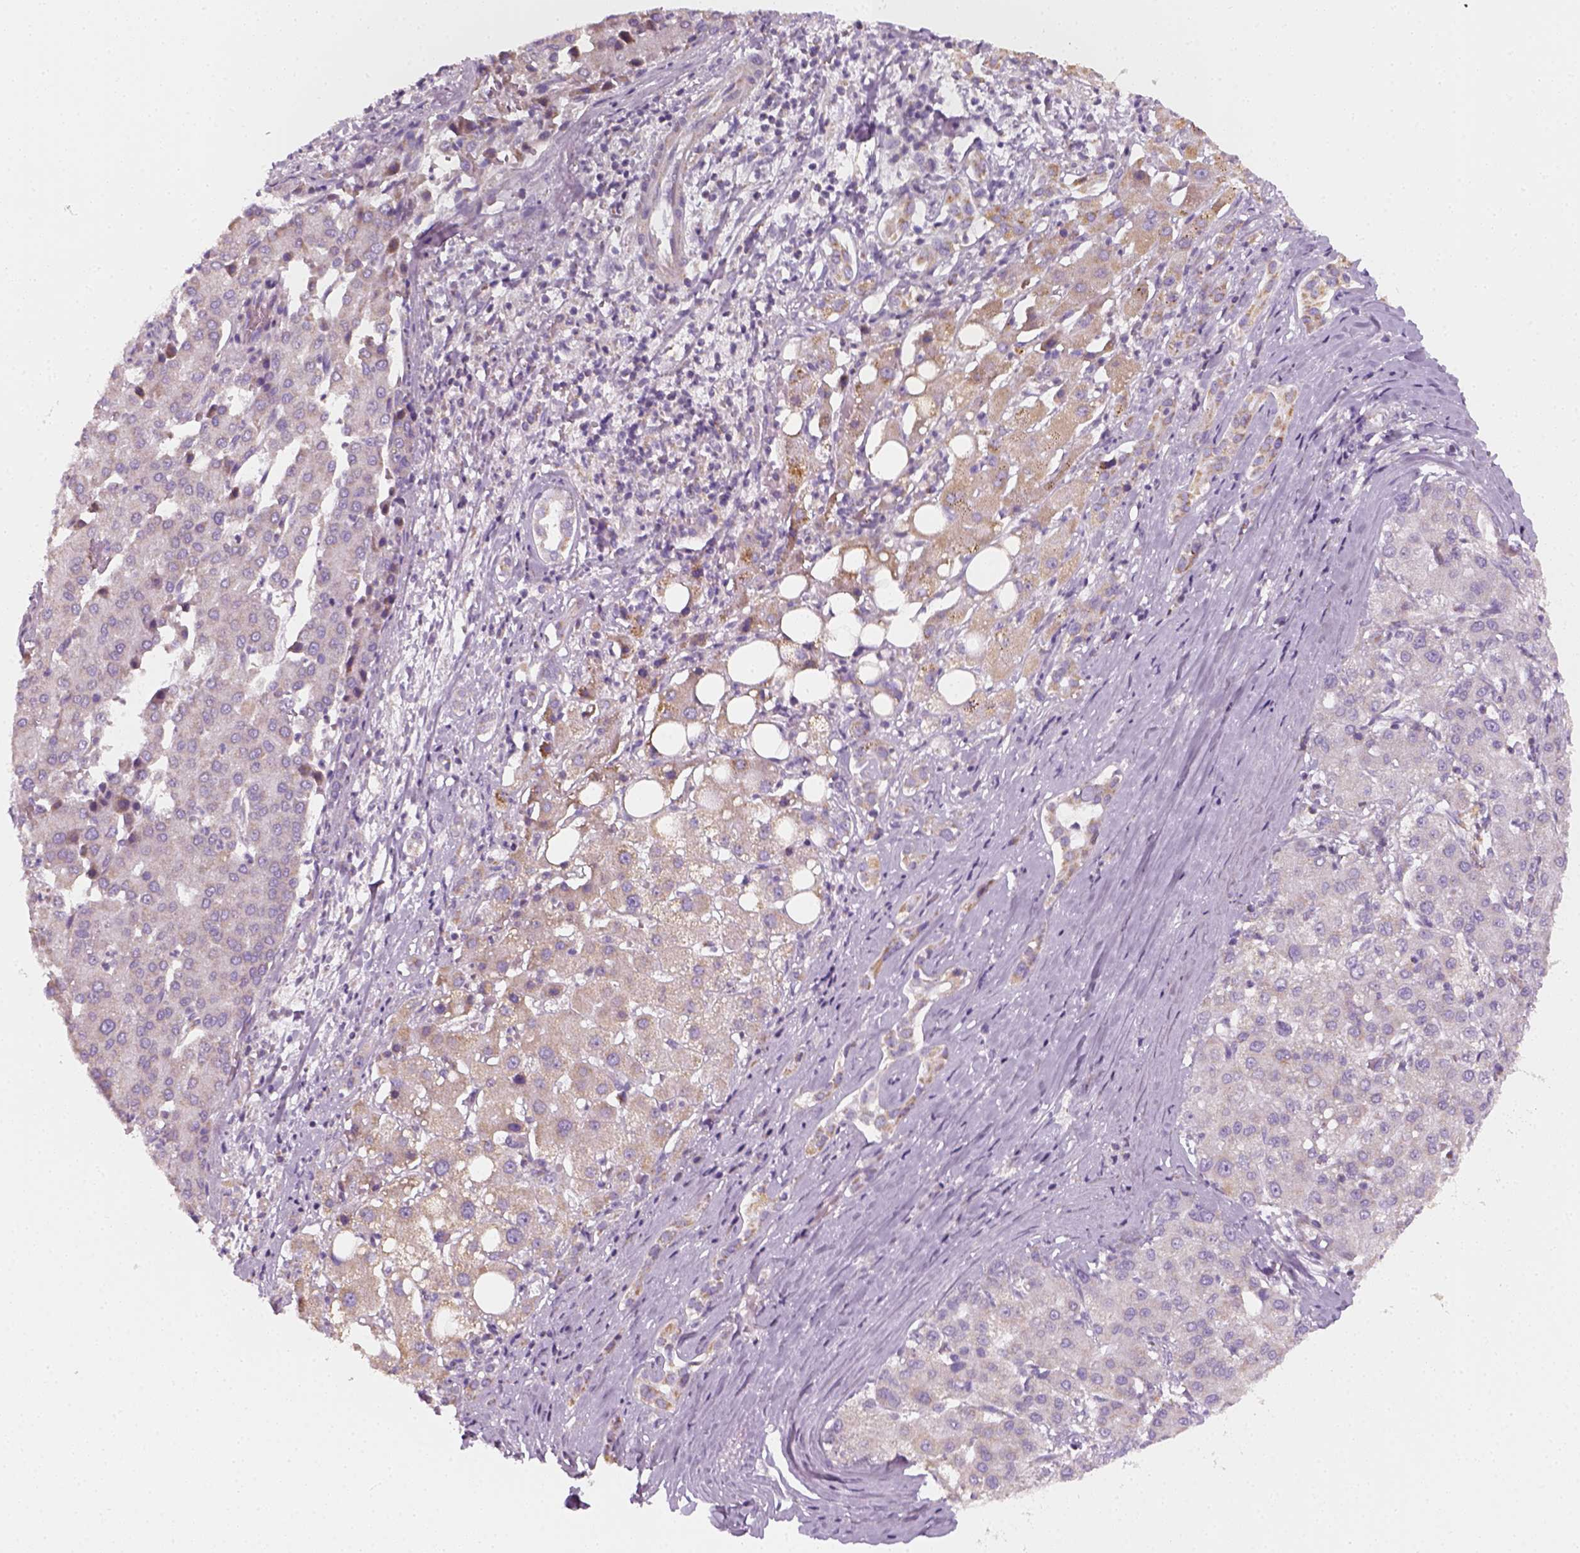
{"staining": {"intensity": "negative", "quantity": "none", "location": "none"}, "tissue": "liver cancer", "cell_type": "Tumor cells", "image_type": "cancer", "snomed": [{"axis": "morphology", "description": "Carcinoma, Hepatocellular, NOS"}, {"axis": "topography", "description": "Liver"}], "caption": "Protein analysis of liver cancer demonstrates no significant staining in tumor cells.", "gene": "AWAT2", "patient": {"sex": "male", "age": 65}}